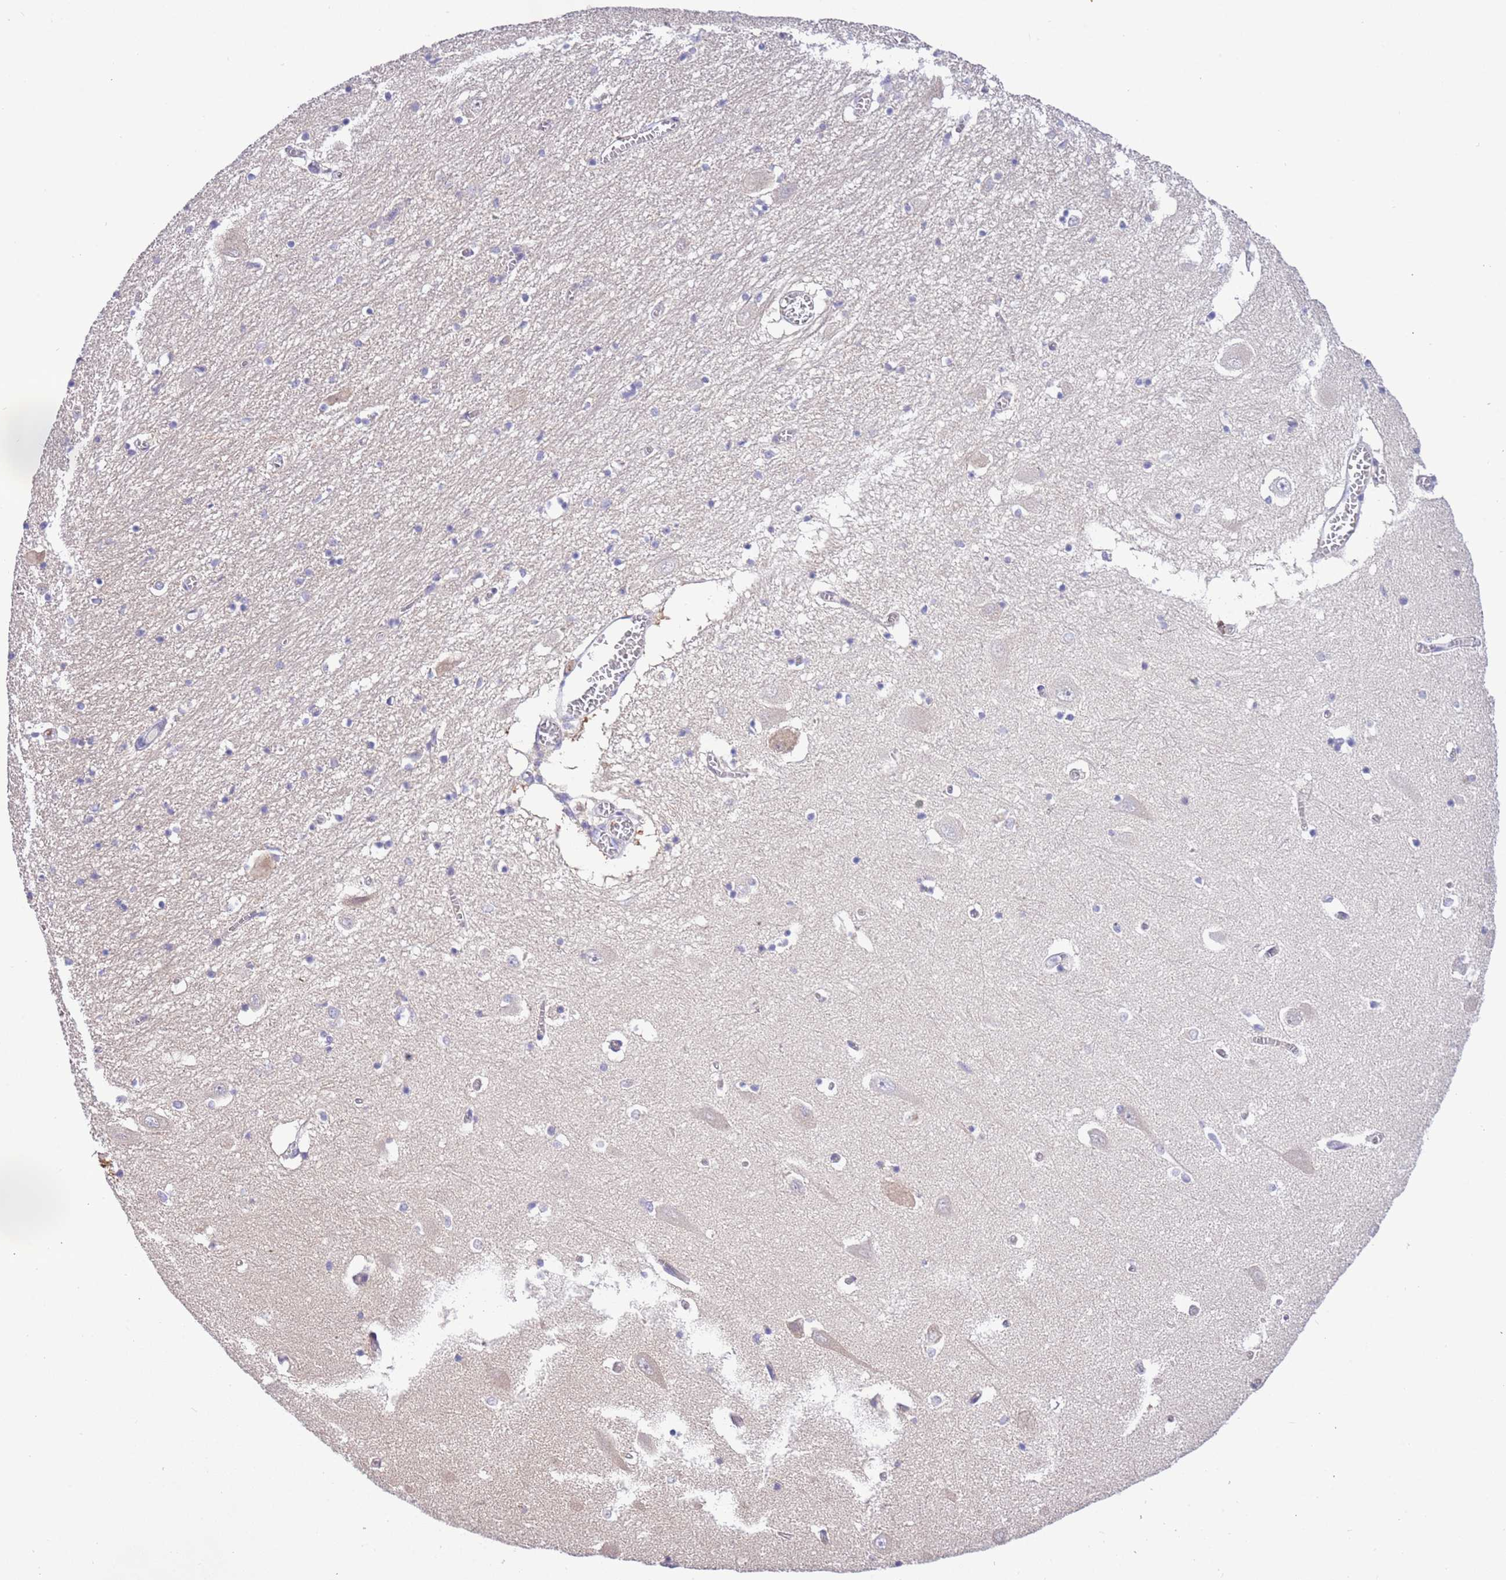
{"staining": {"intensity": "negative", "quantity": "none", "location": "none"}, "tissue": "hippocampus", "cell_type": "Glial cells", "image_type": "normal", "snomed": [{"axis": "morphology", "description": "Normal tissue, NOS"}, {"axis": "topography", "description": "Hippocampus"}], "caption": "This is an immunohistochemistry photomicrograph of benign hippocampus. There is no expression in glial cells.", "gene": "STIP1", "patient": {"sex": "male", "age": 70}}